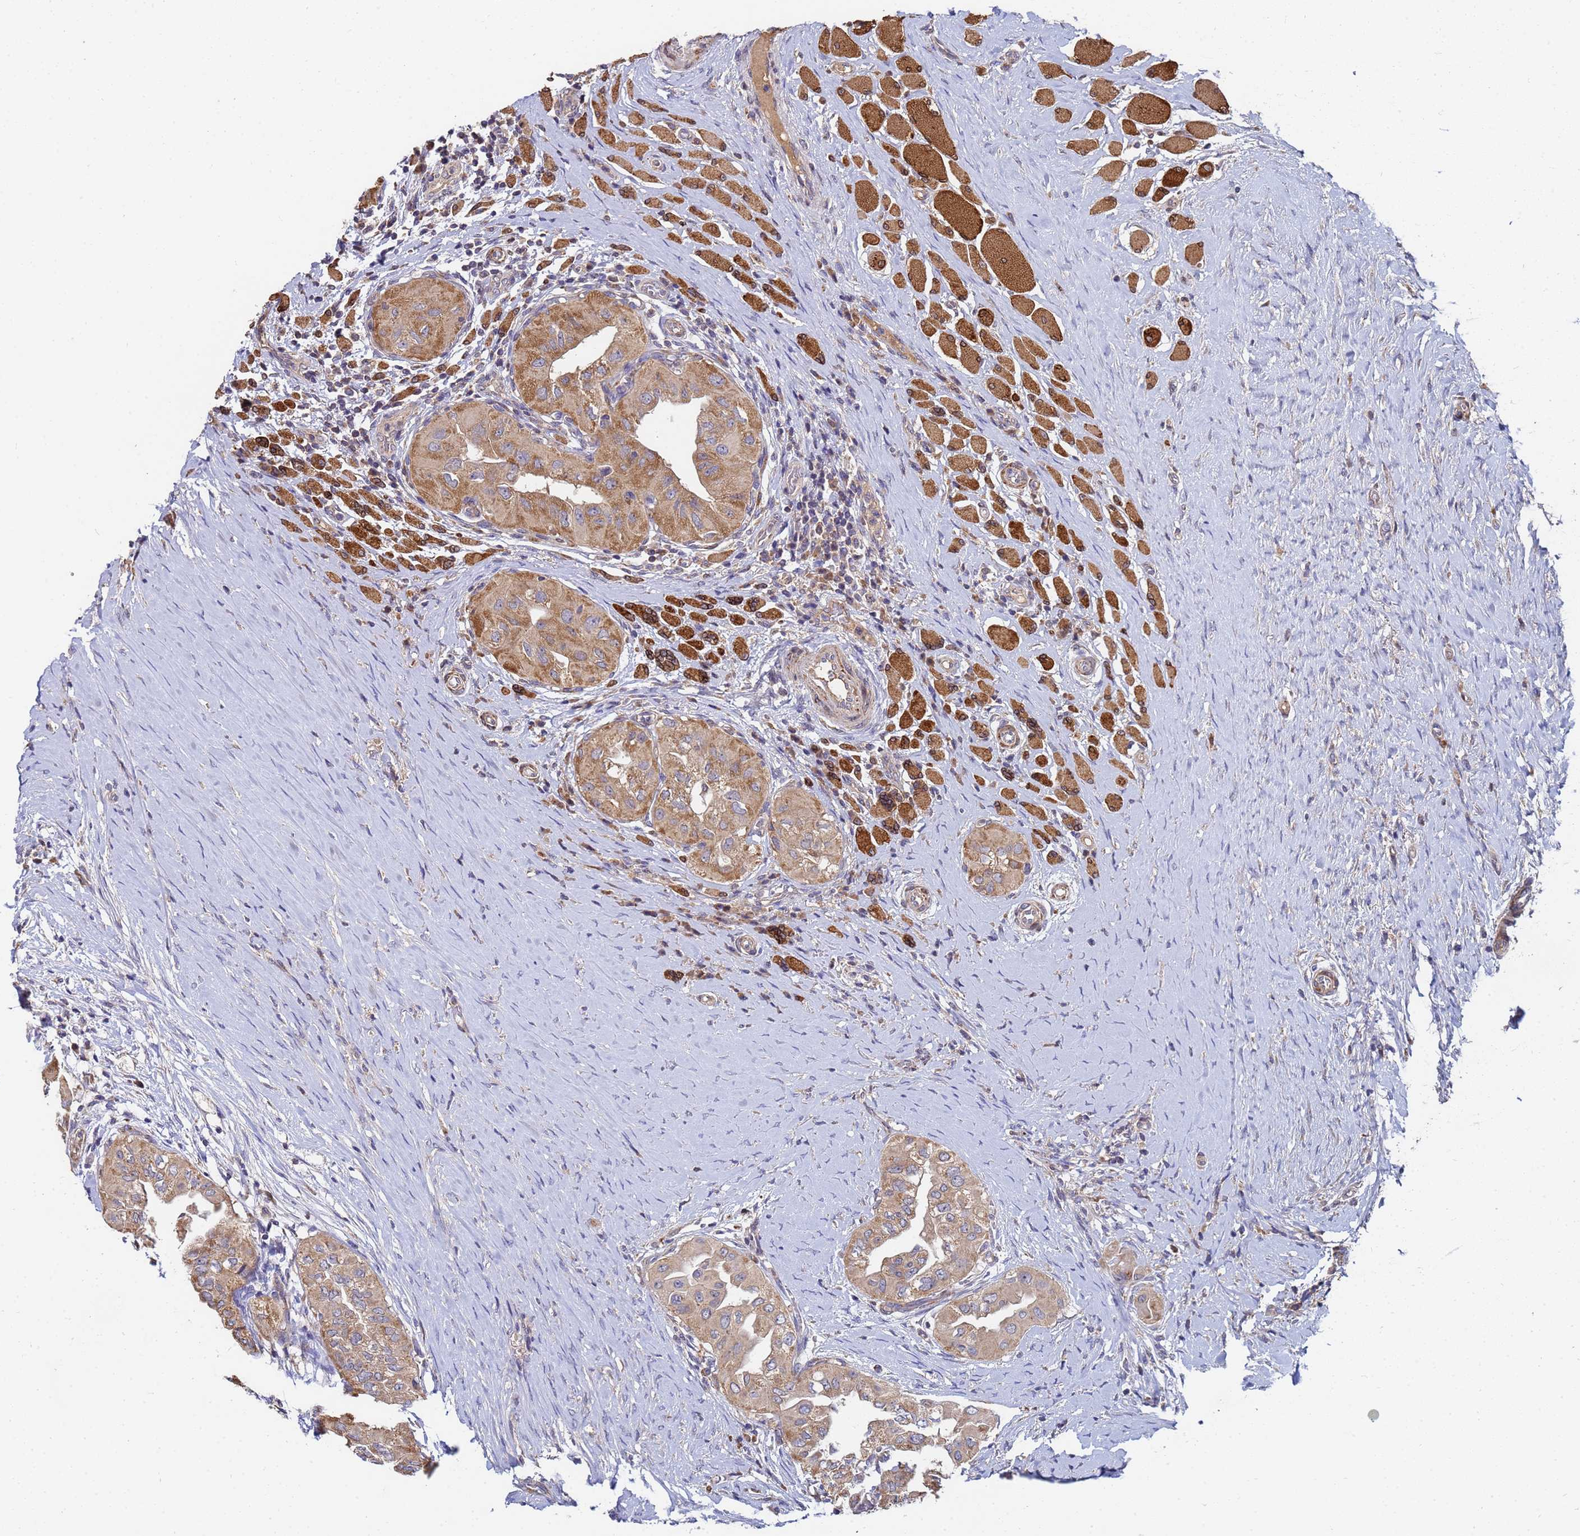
{"staining": {"intensity": "moderate", "quantity": ">75%", "location": "cytoplasmic/membranous"}, "tissue": "thyroid cancer", "cell_type": "Tumor cells", "image_type": "cancer", "snomed": [{"axis": "morphology", "description": "Papillary adenocarcinoma, NOS"}, {"axis": "topography", "description": "Thyroid gland"}], "caption": "The micrograph displays staining of thyroid cancer, revealing moderate cytoplasmic/membranous protein positivity (brown color) within tumor cells. (Brightfield microscopy of DAB IHC at high magnification).", "gene": "C5orf34", "patient": {"sex": "female", "age": 59}}